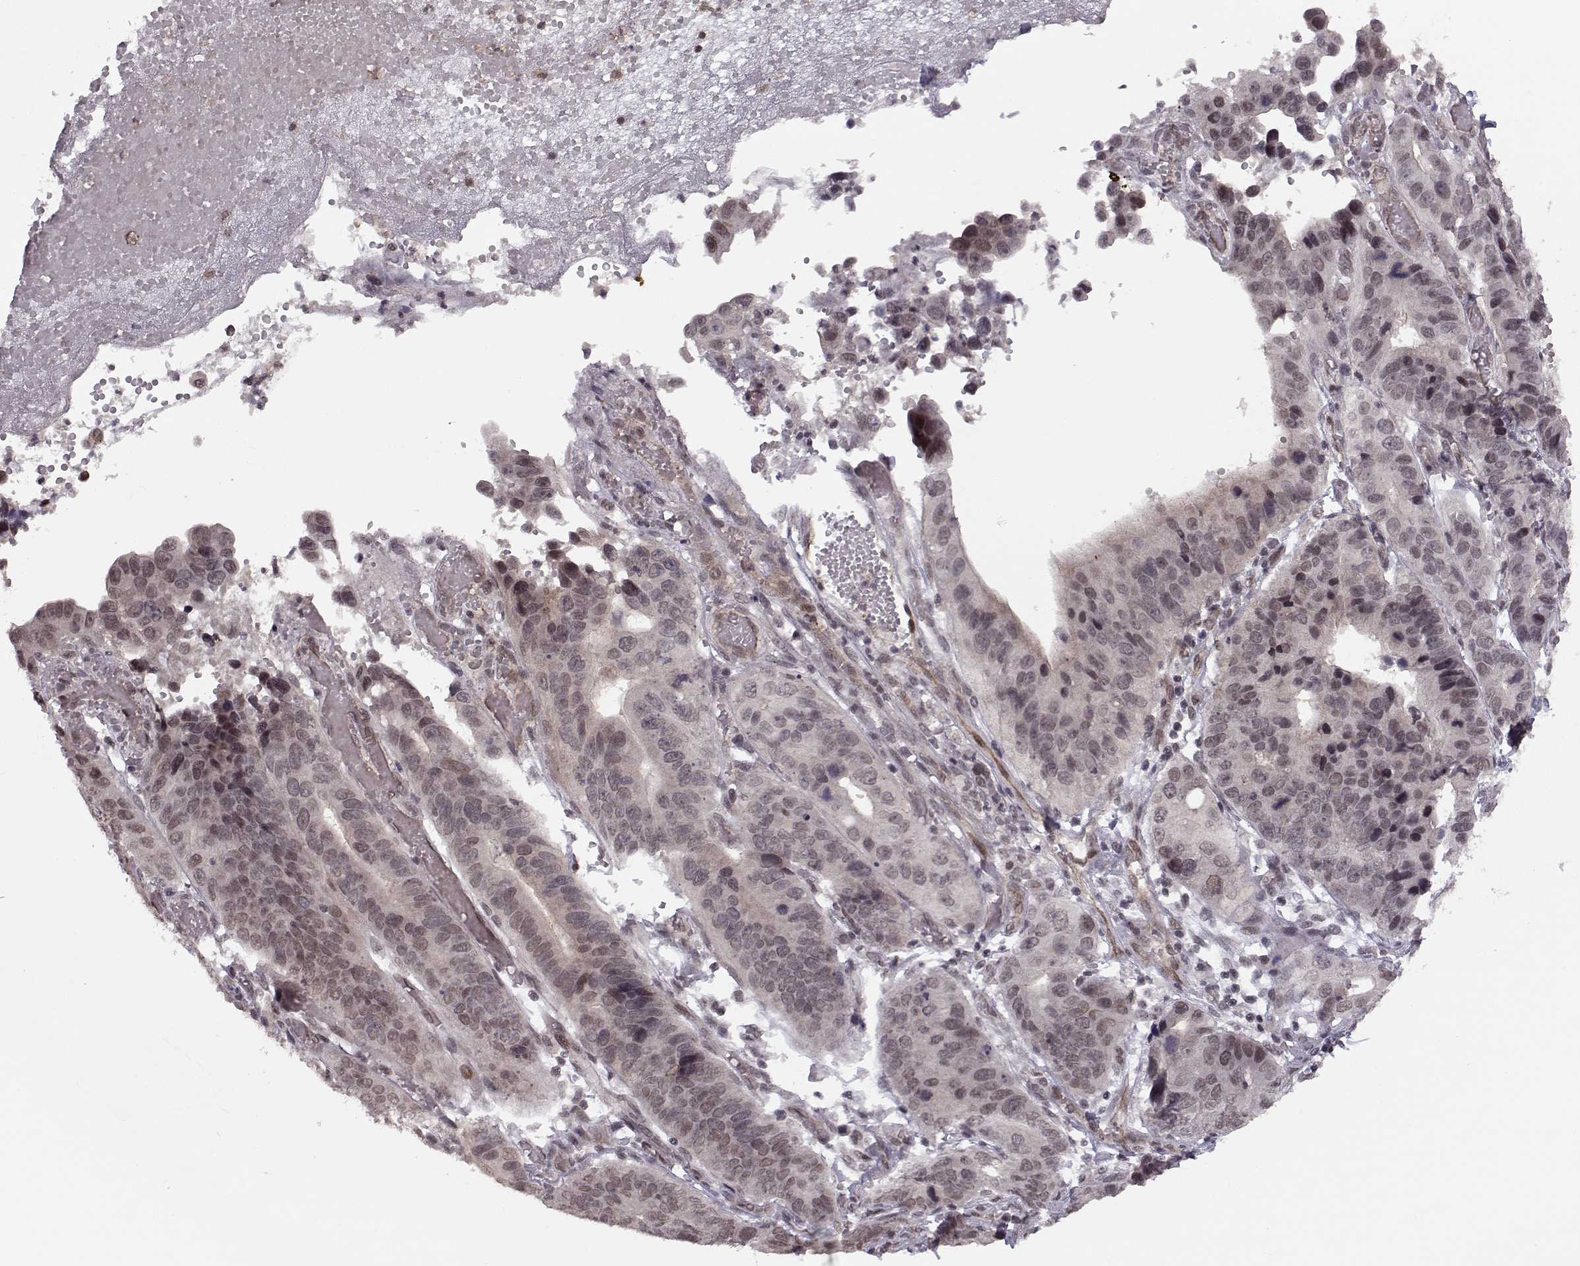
{"staining": {"intensity": "negative", "quantity": "none", "location": "none"}, "tissue": "stomach cancer", "cell_type": "Tumor cells", "image_type": "cancer", "snomed": [{"axis": "morphology", "description": "Adenocarcinoma, NOS"}, {"axis": "topography", "description": "Stomach"}], "caption": "Protein analysis of stomach cancer shows no significant expression in tumor cells.", "gene": "KIF13B", "patient": {"sex": "male", "age": 84}}